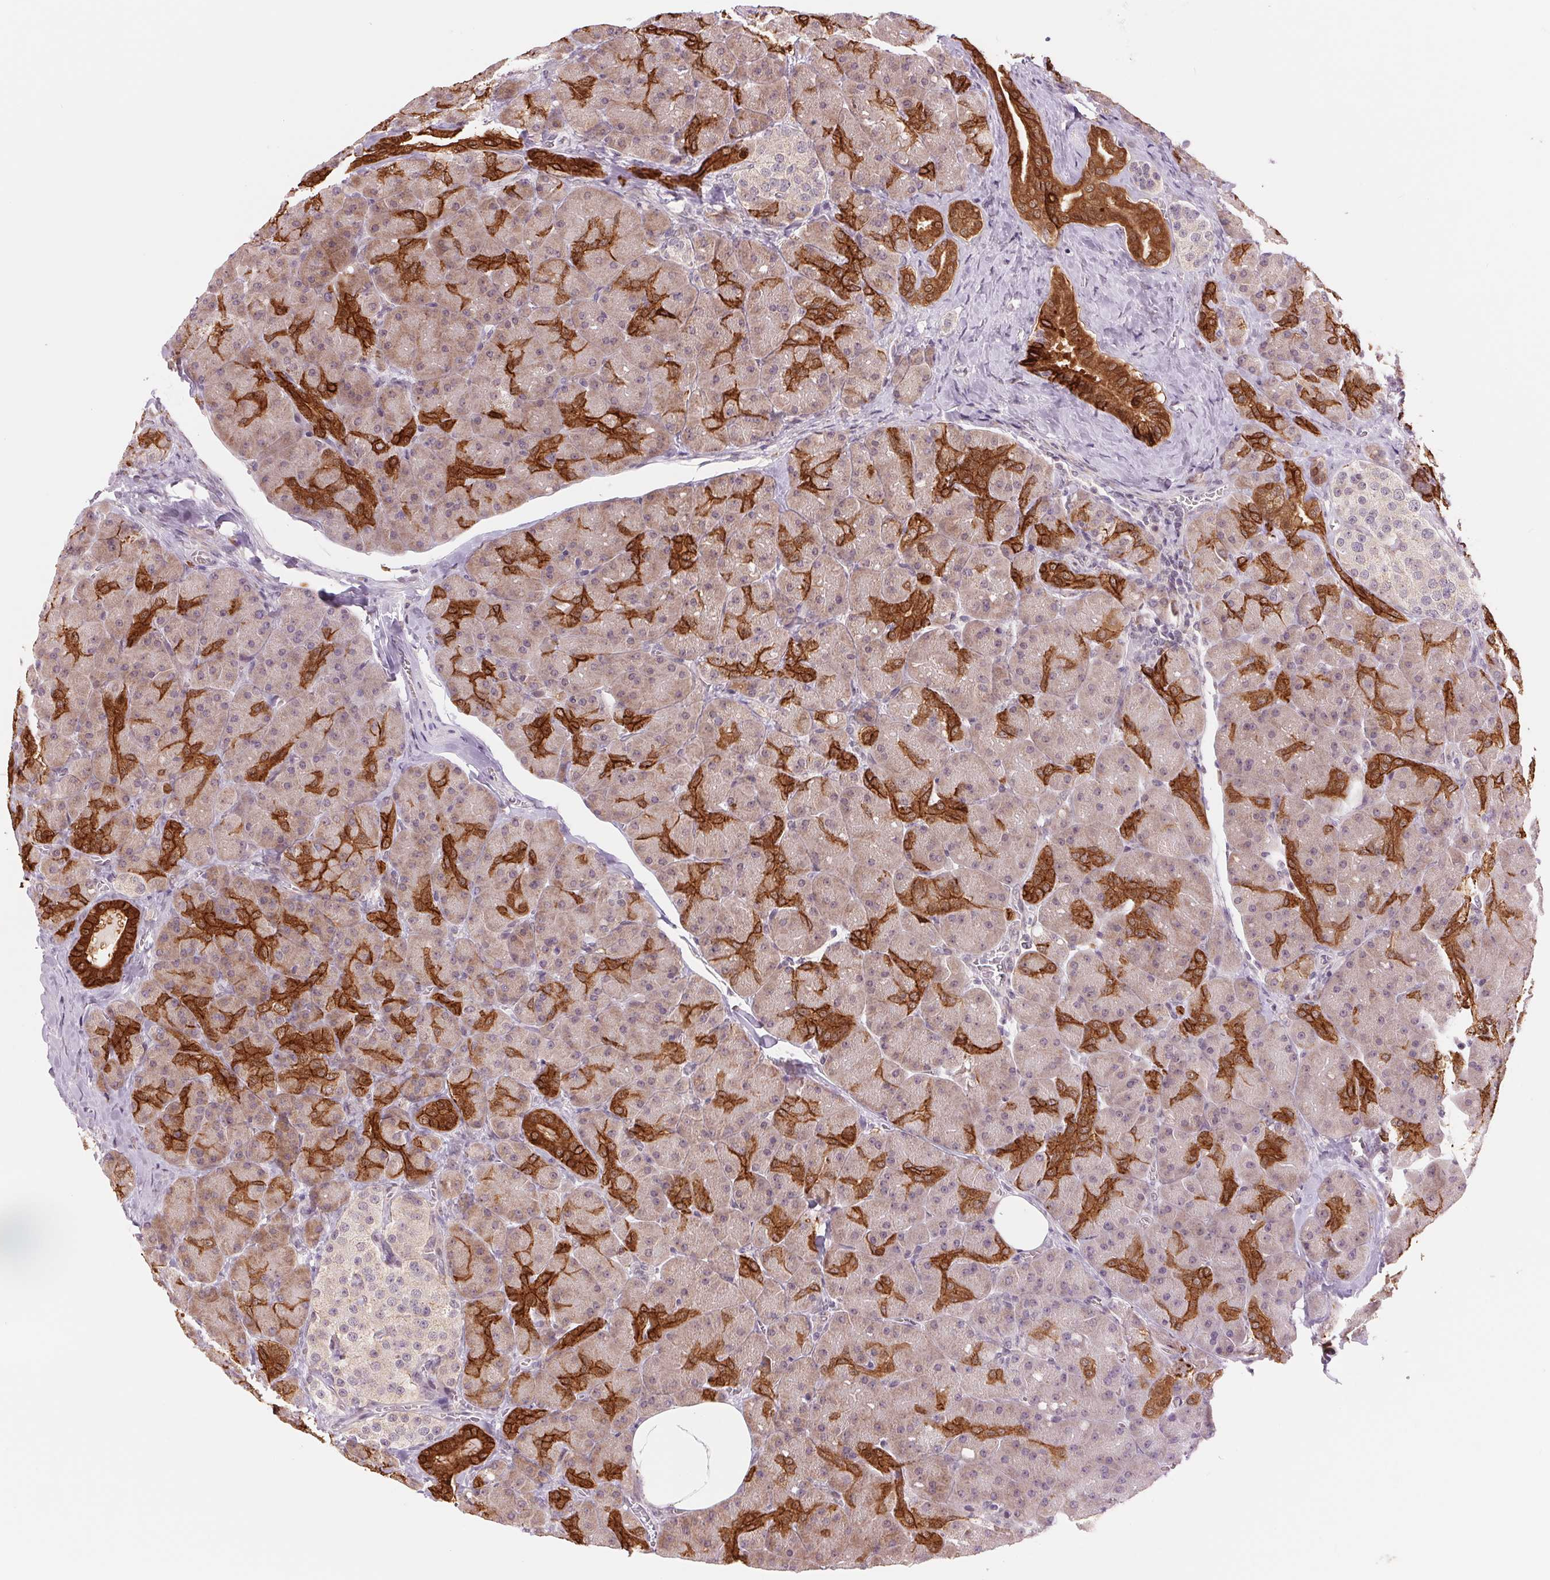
{"staining": {"intensity": "strong", "quantity": "25%-75%", "location": "cytoplasmic/membranous"}, "tissue": "pancreas", "cell_type": "Exocrine glandular cells", "image_type": "normal", "snomed": [{"axis": "morphology", "description": "Normal tissue, NOS"}, {"axis": "topography", "description": "Pancreas"}], "caption": "Protein staining of unremarkable pancreas shows strong cytoplasmic/membranous staining in approximately 25%-75% of exocrine glandular cells. Nuclei are stained in blue.", "gene": "ARHGAP32", "patient": {"sex": "male", "age": 55}}